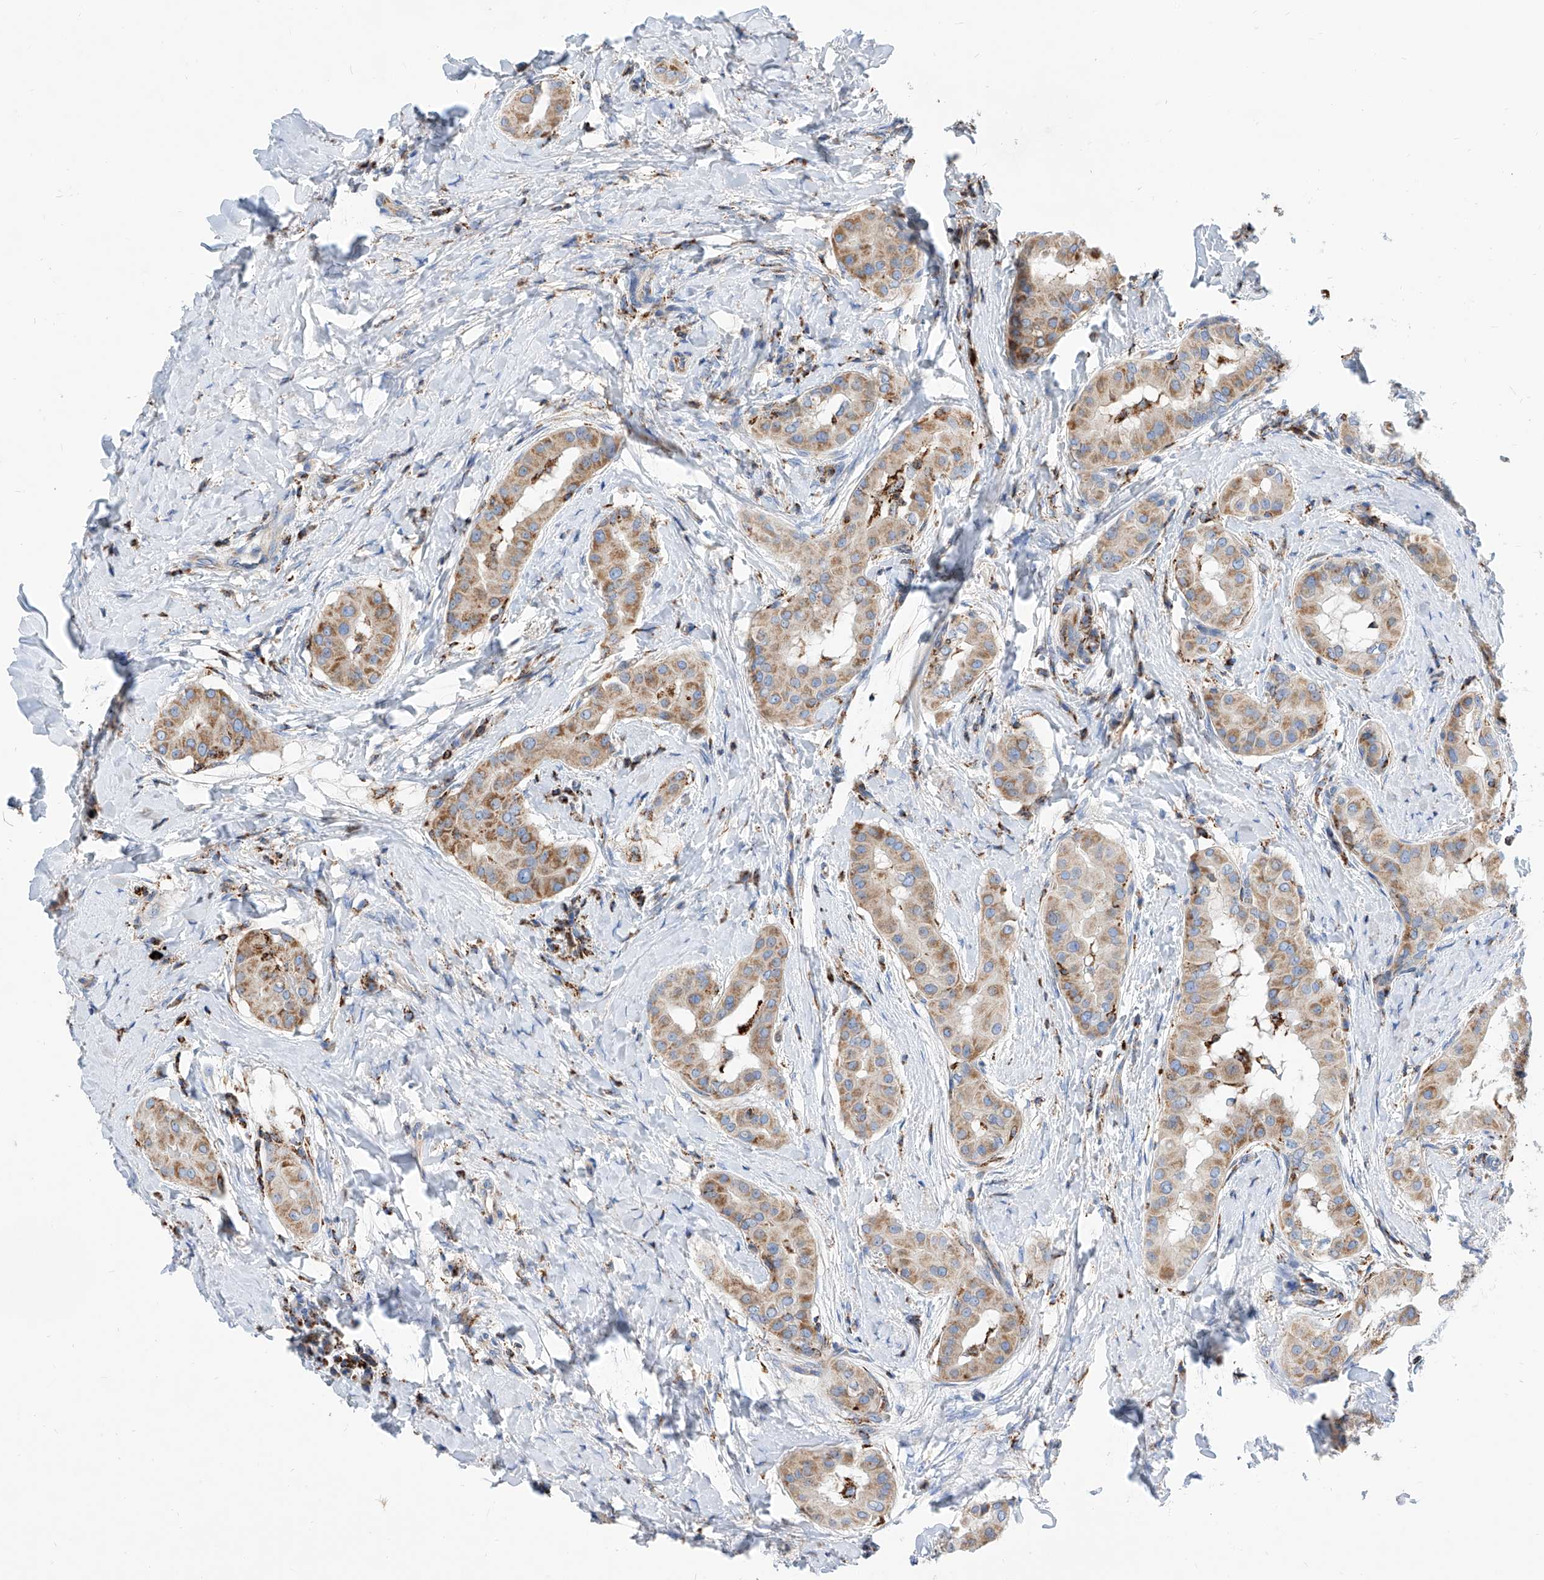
{"staining": {"intensity": "moderate", "quantity": ">75%", "location": "cytoplasmic/membranous"}, "tissue": "thyroid cancer", "cell_type": "Tumor cells", "image_type": "cancer", "snomed": [{"axis": "morphology", "description": "Papillary adenocarcinoma, NOS"}, {"axis": "topography", "description": "Thyroid gland"}], "caption": "This is a histology image of immunohistochemistry staining of papillary adenocarcinoma (thyroid), which shows moderate staining in the cytoplasmic/membranous of tumor cells.", "gene": "CPNE5", "patient": {"sex": "male", "age": 33}}